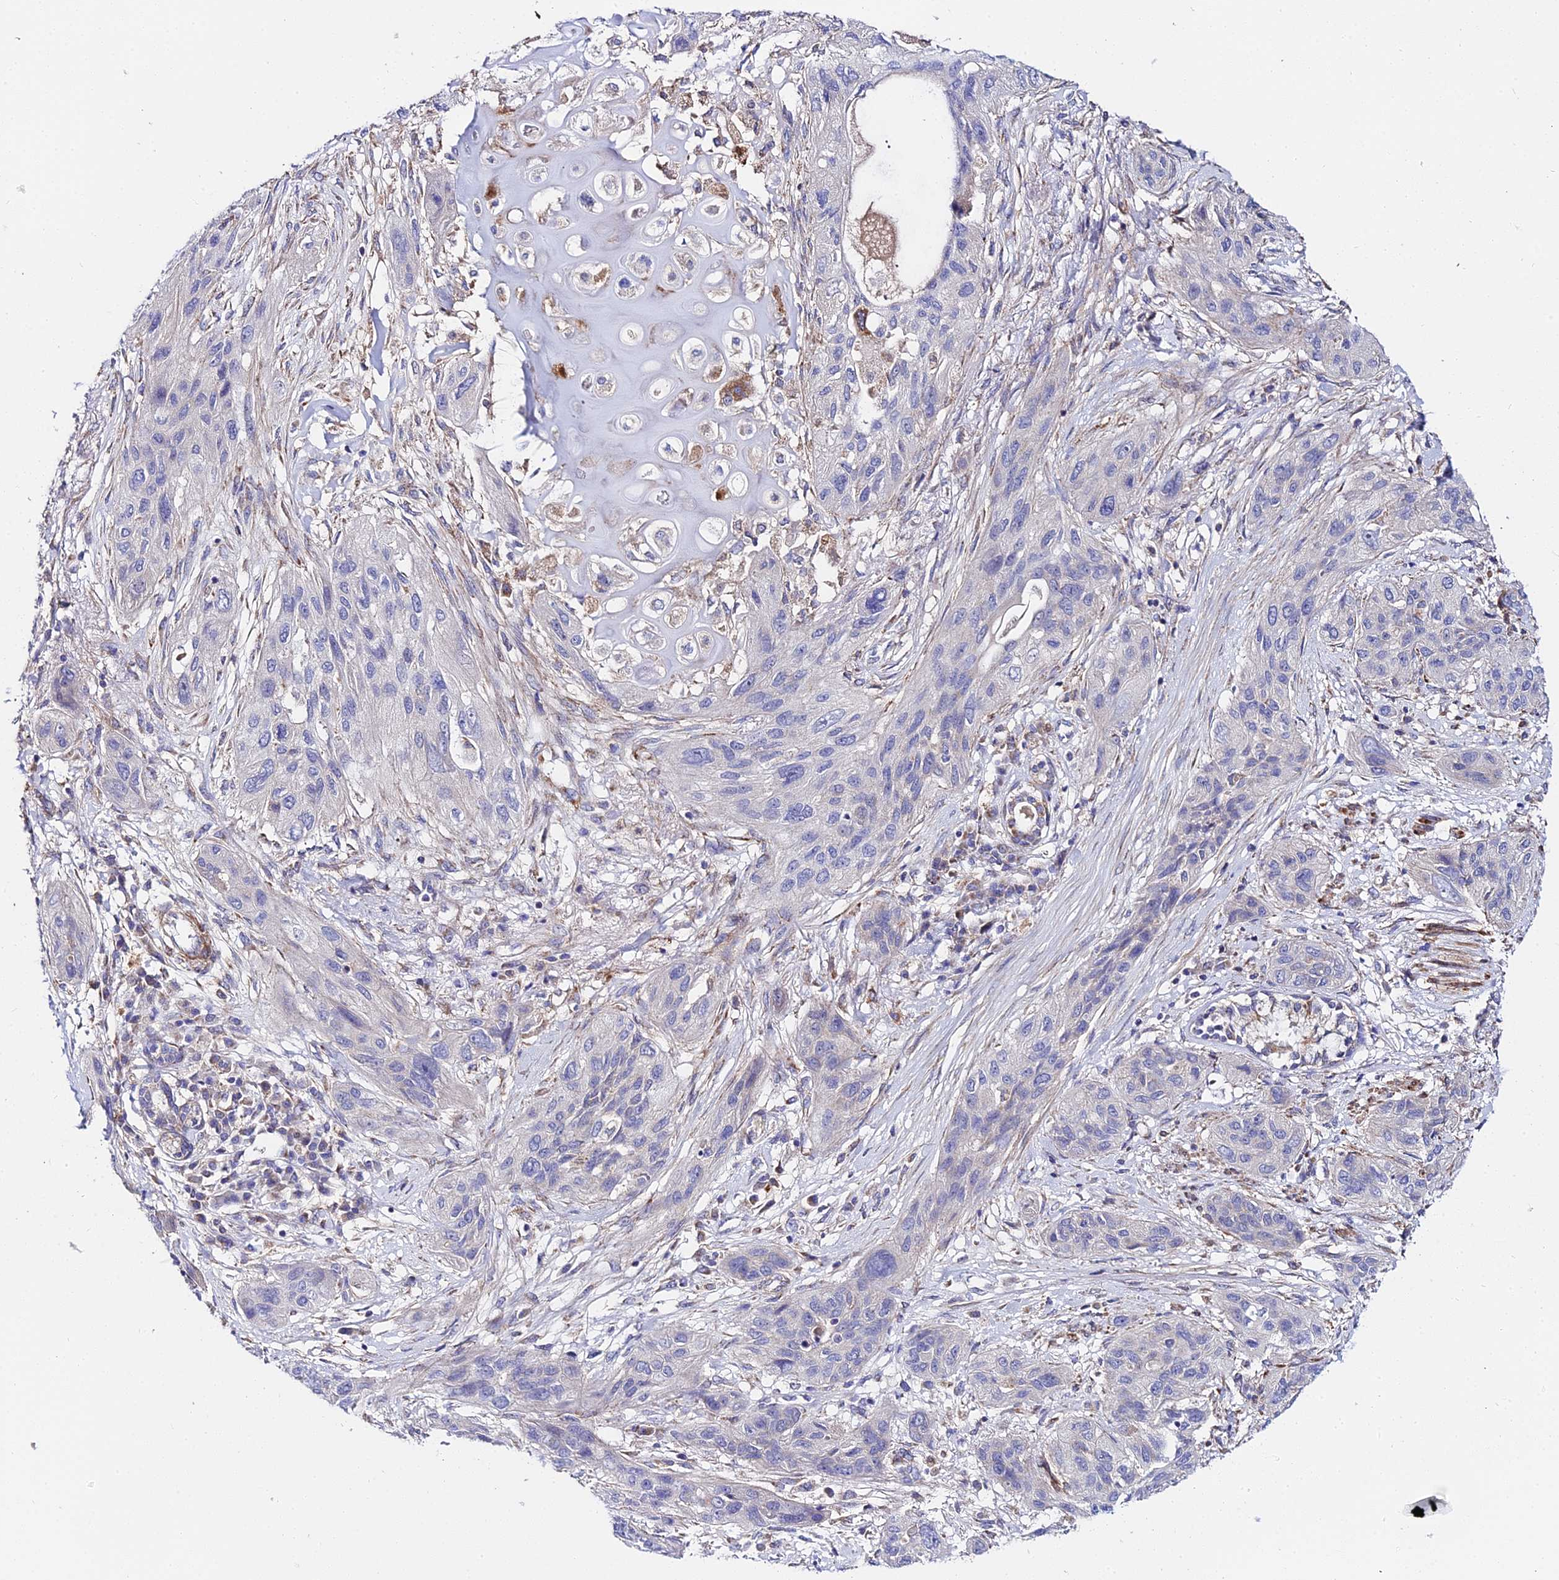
{"staining": {"intensity": "negative", "quantity": "none", "location": "none"}, "tissue": "lung cancer", "cell_type": "Tumor cells", "image_type": "cancer", "snomed": [{"axis": "morphology", "description": "Squamous cell carcinoma, NOS"}, {"axis": "topography", "description": "Lung"}], "caption": "The micrograph exhibits no staining of tumor cells in lung cancer (squamous cell carcinoma). The staining is performed using DAB (3,3'-diaminobenzidine) brown chromogen with nuclei counter-stained in using hematoxylin.", "gene": "ACOT2", "patient": {"sex": "female", "age": 70}}